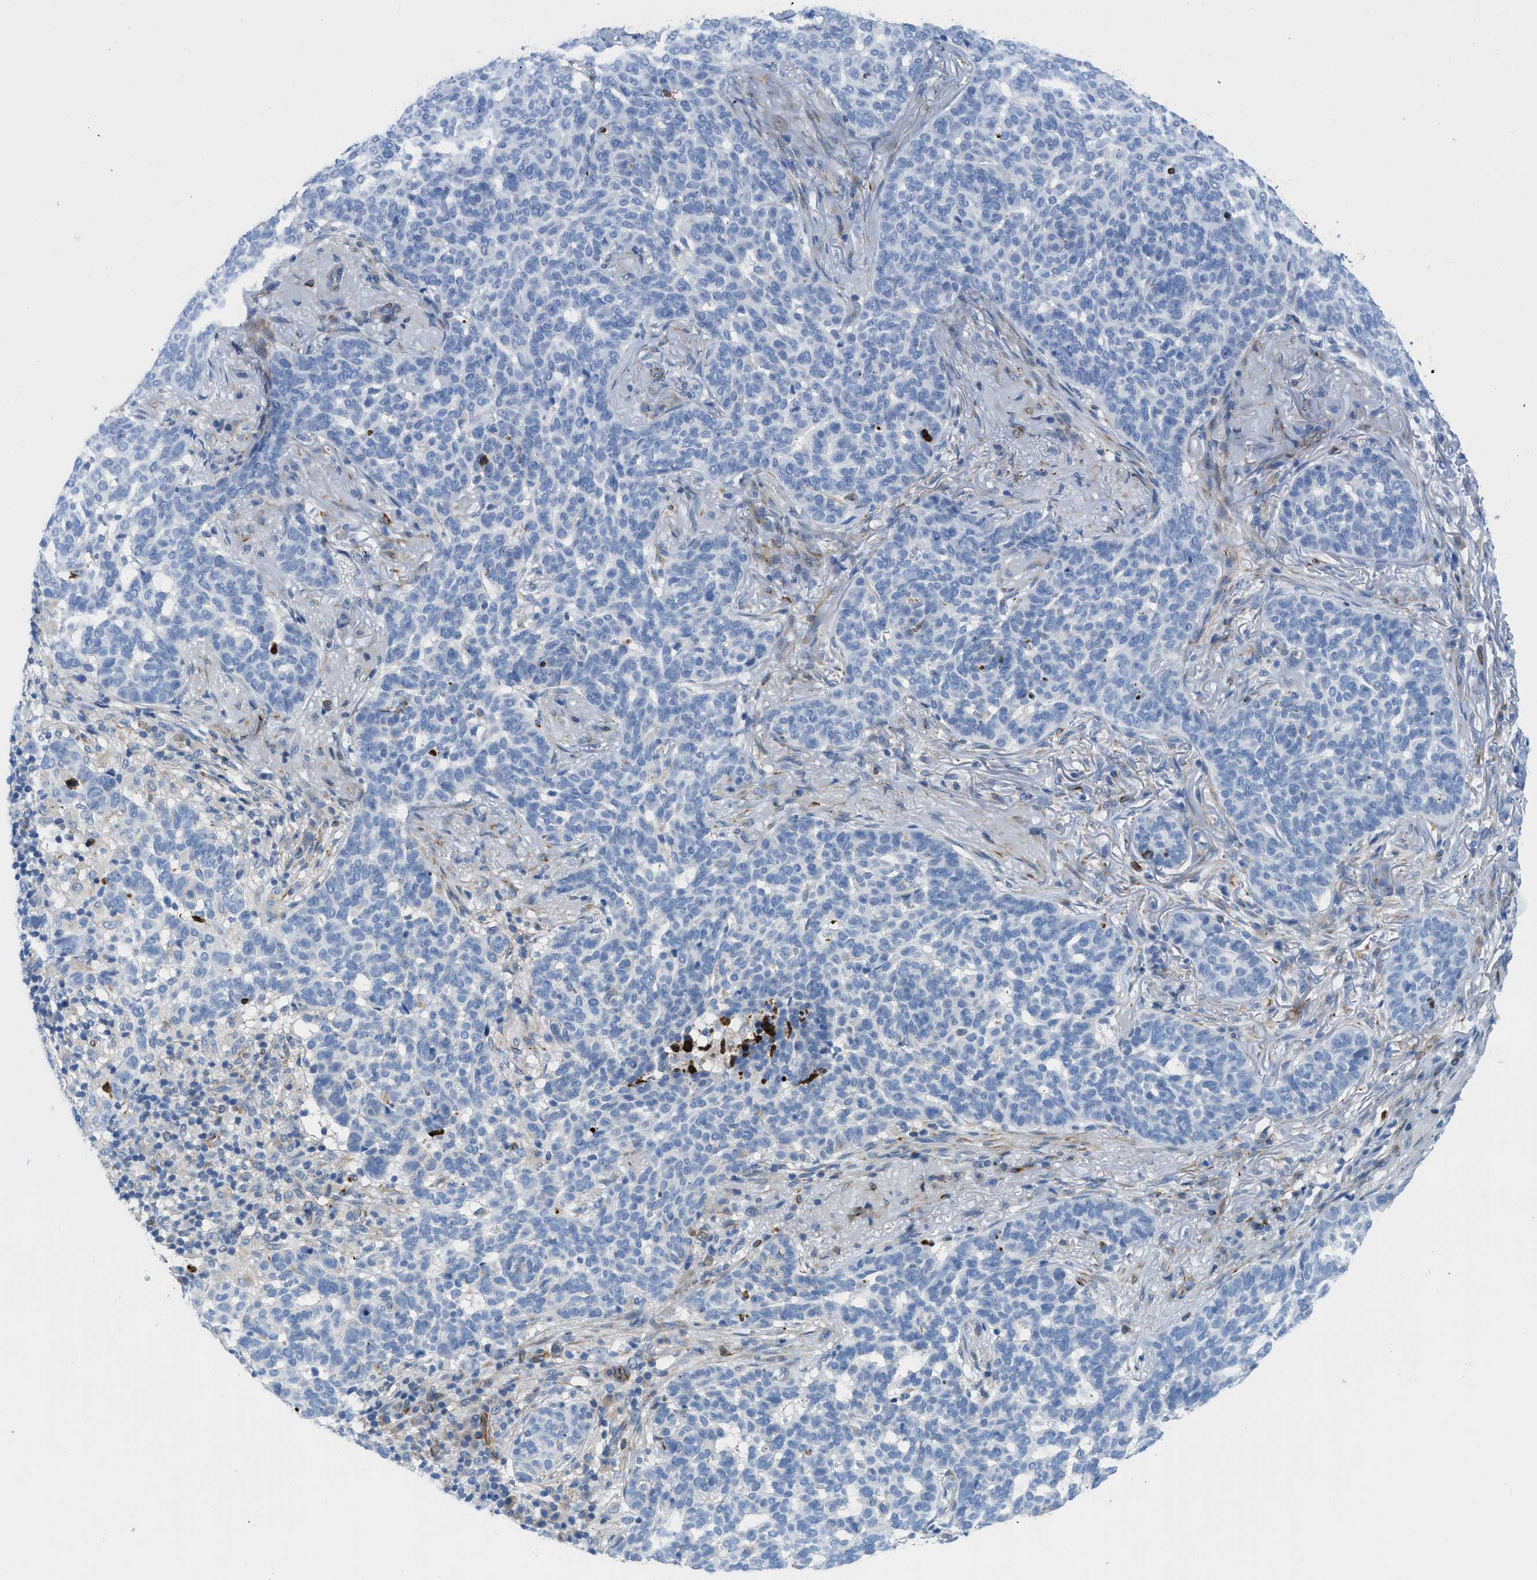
{"staining": {"intensity": "negative", "quantity": "none", "location": "none"}, "tissue": "skin cancer", "cell_type": "Tumor cells", "image_type": "cancer", "snomed": [{"axis": "morphology", "description": "Basal cell carcinoma"}, {"axis": "topography", "description": "Skin"}], "caption": "IHC micrograph of human skin basal cell carcinoma stained for a protein (brown), which displays no positivity in tumor cells.", "gene": "XCR1", "patient": {"sex": "male", "age": 85}}